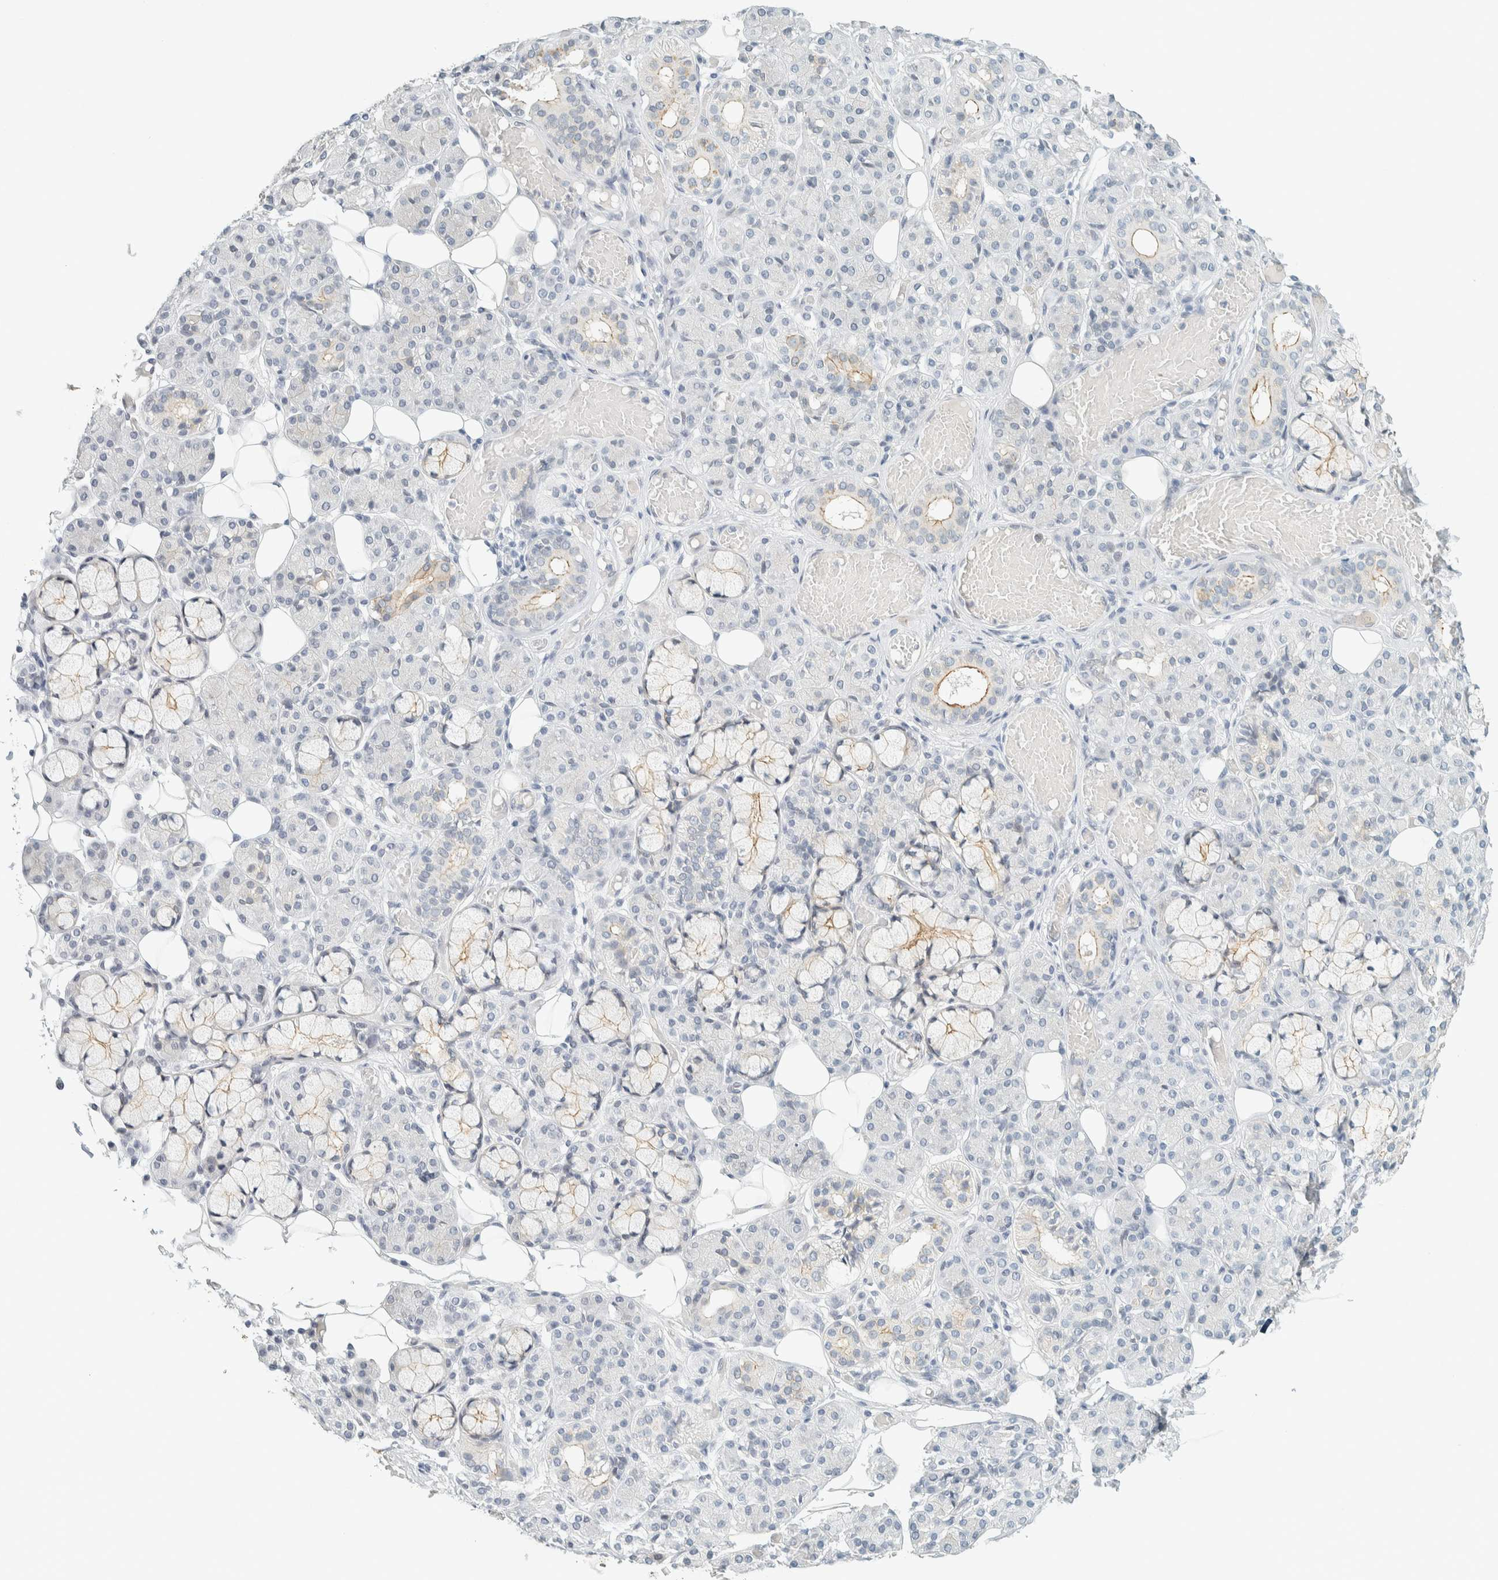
{"staining": {"intensity": "weak", "quantity": "25%-75%", "location": "cytoplasmic/membranous"}, "tissue": "salivary gland", "cell_type": "Glandular cells", "image_type": "normal", "snomed": [{"axis": "morphology", "description": "Normal tissue, NOS"}, {"axis": "topography", "description": "Salivary gland"}], "caption": "Glandular cells display low levels of weak cytoplasmic/membranous expression in approximately 25%-75% of cells in normal human salivary gland.", "gene": "C1QTNF12", "patient": {"sex": "male", "age": 63}}